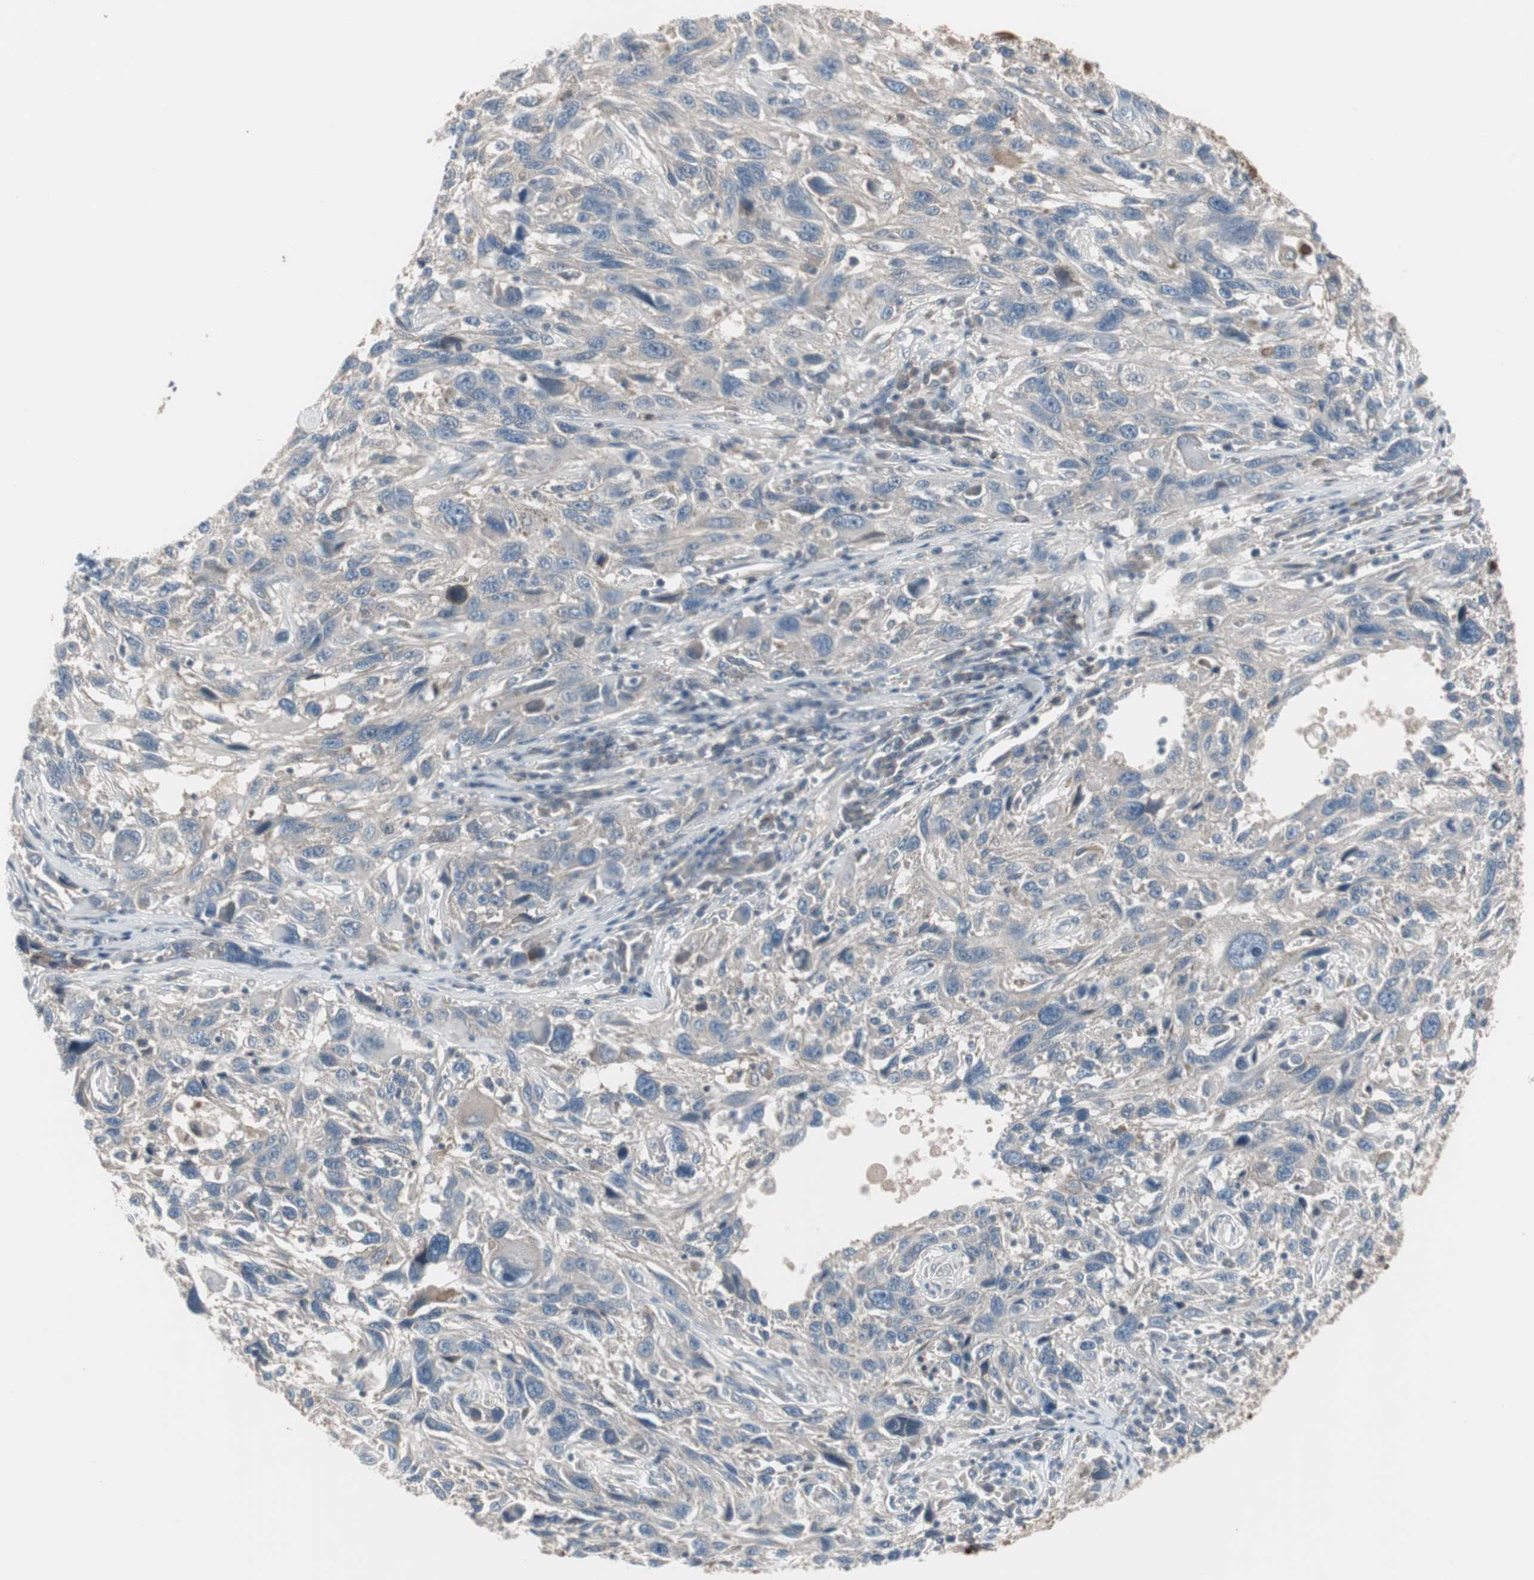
{"staining": {"intensity": "weak", "quantity": "<25%", "location": "cytoplasmic/membranous"}, "tissue": "melanoma", "cell_type": "Tumor cells", "image_type": "cancer", "snomed": [{"axis": "morphology", "description": "Malignant melanoma, NOS"}, {"axis": "topography", "description": "Skin"}], "caption": "High magnification brightfield microscopy of malignant melanoma stained with DAB (3,3'-diaminobenzidine) (brown) and counterstained with hematoxylin (blue): tumor cells show no significant positivity.", "gene": "ZSCAN32", "patient": {"sex": "male", "age": 53}}